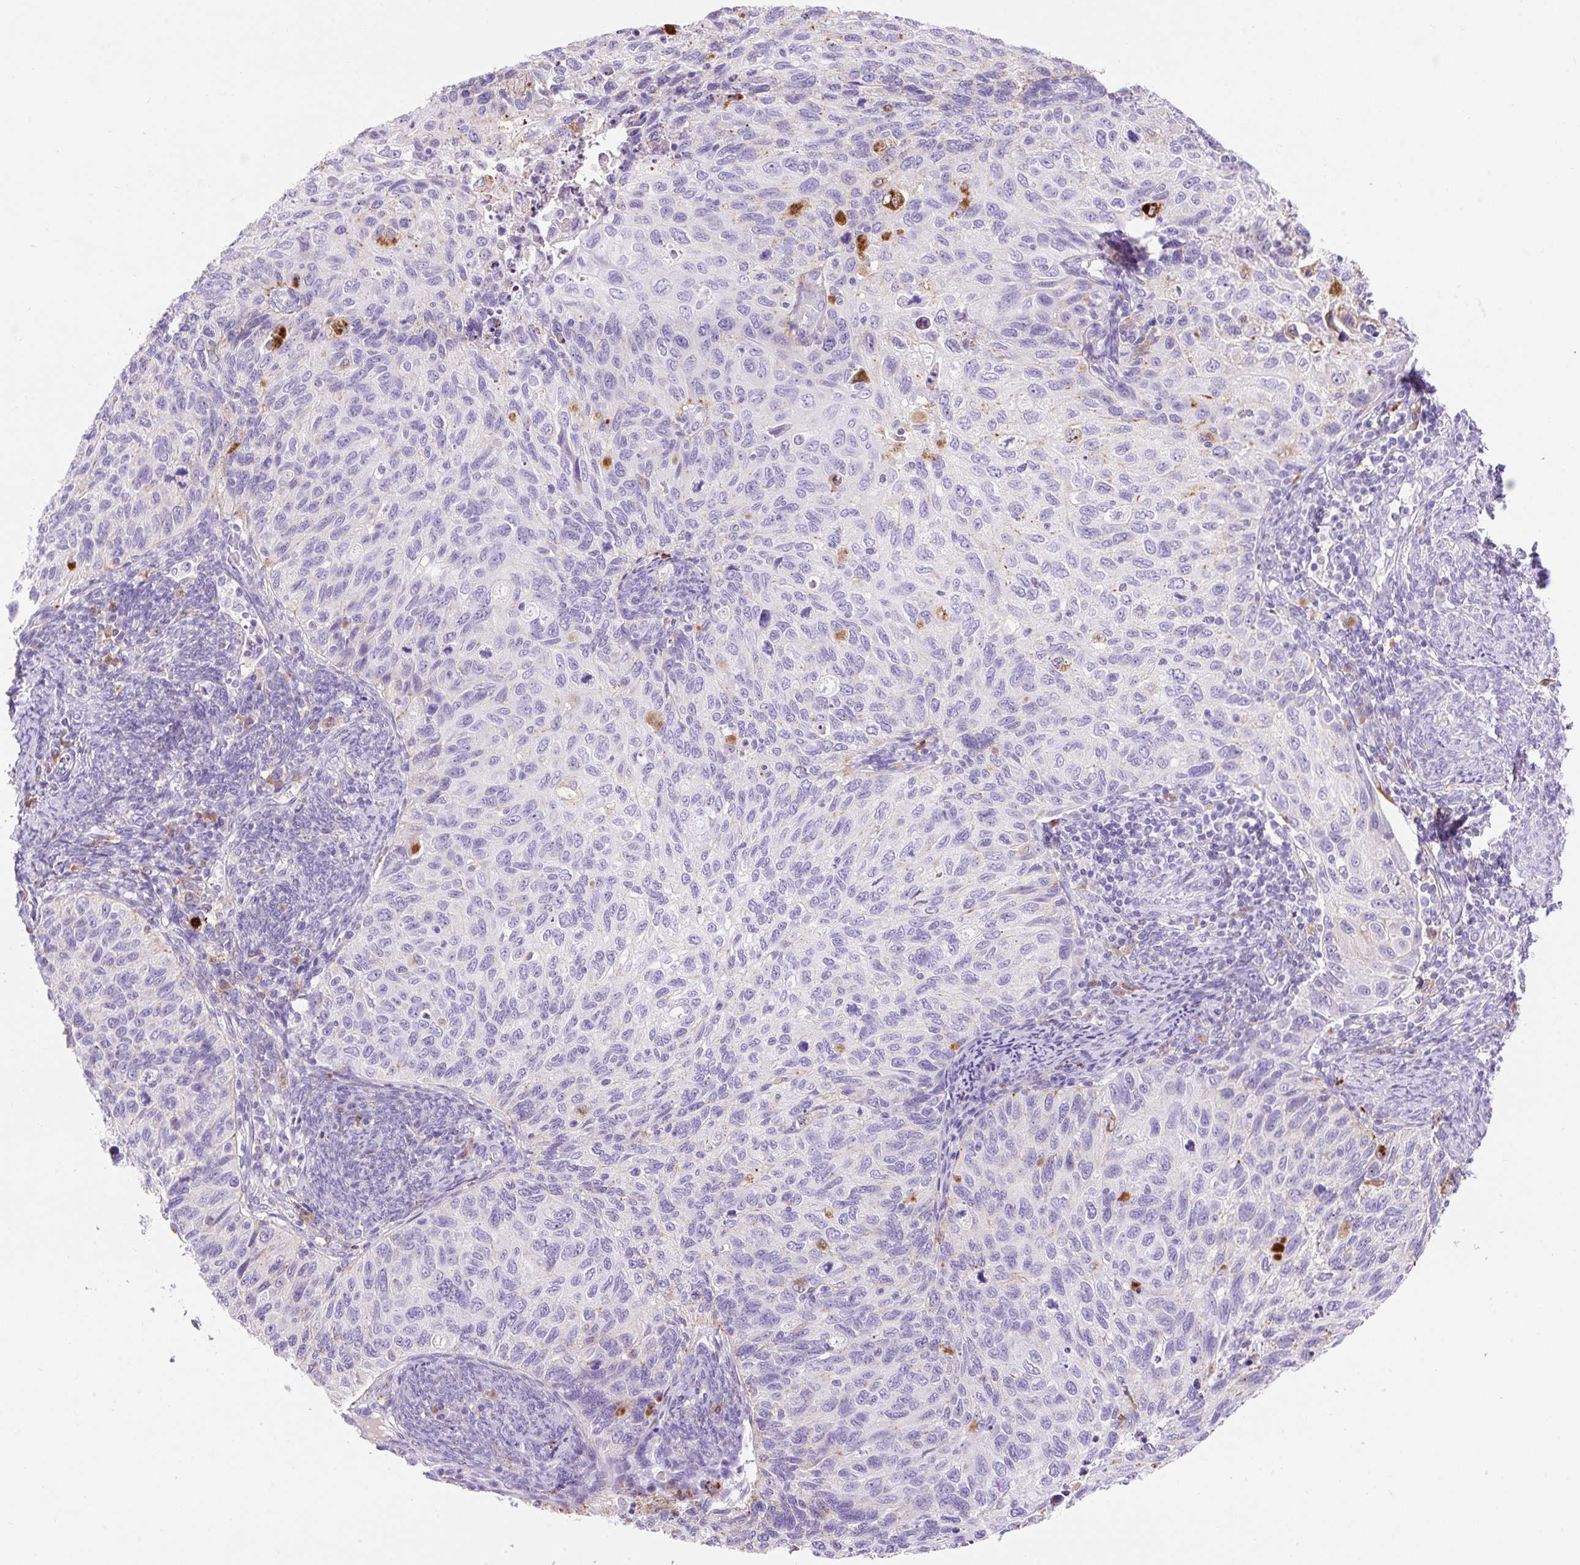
{"staining": {"intensity": "moderate", "quantity": "<25%", "location": "cytoplasmic/membranous"}, "tissue": "cervical cancer", "cell_type": "Tumor cells", "image_type": "cancer", "snomed": [{"axis": "morphology", "description": "Squamous cell carcinoma, NOS"}, {"axis": "topography", "description": "Cervix"}], "caption": "Moderate cytoplasmic/membranous staining for a protein is present in about <25% of tumor cells of cervical squamous cell carcinoma using immunohistochemistry.", "gene": "HEXB", "patient": {"sex": "female", "age": 70}}